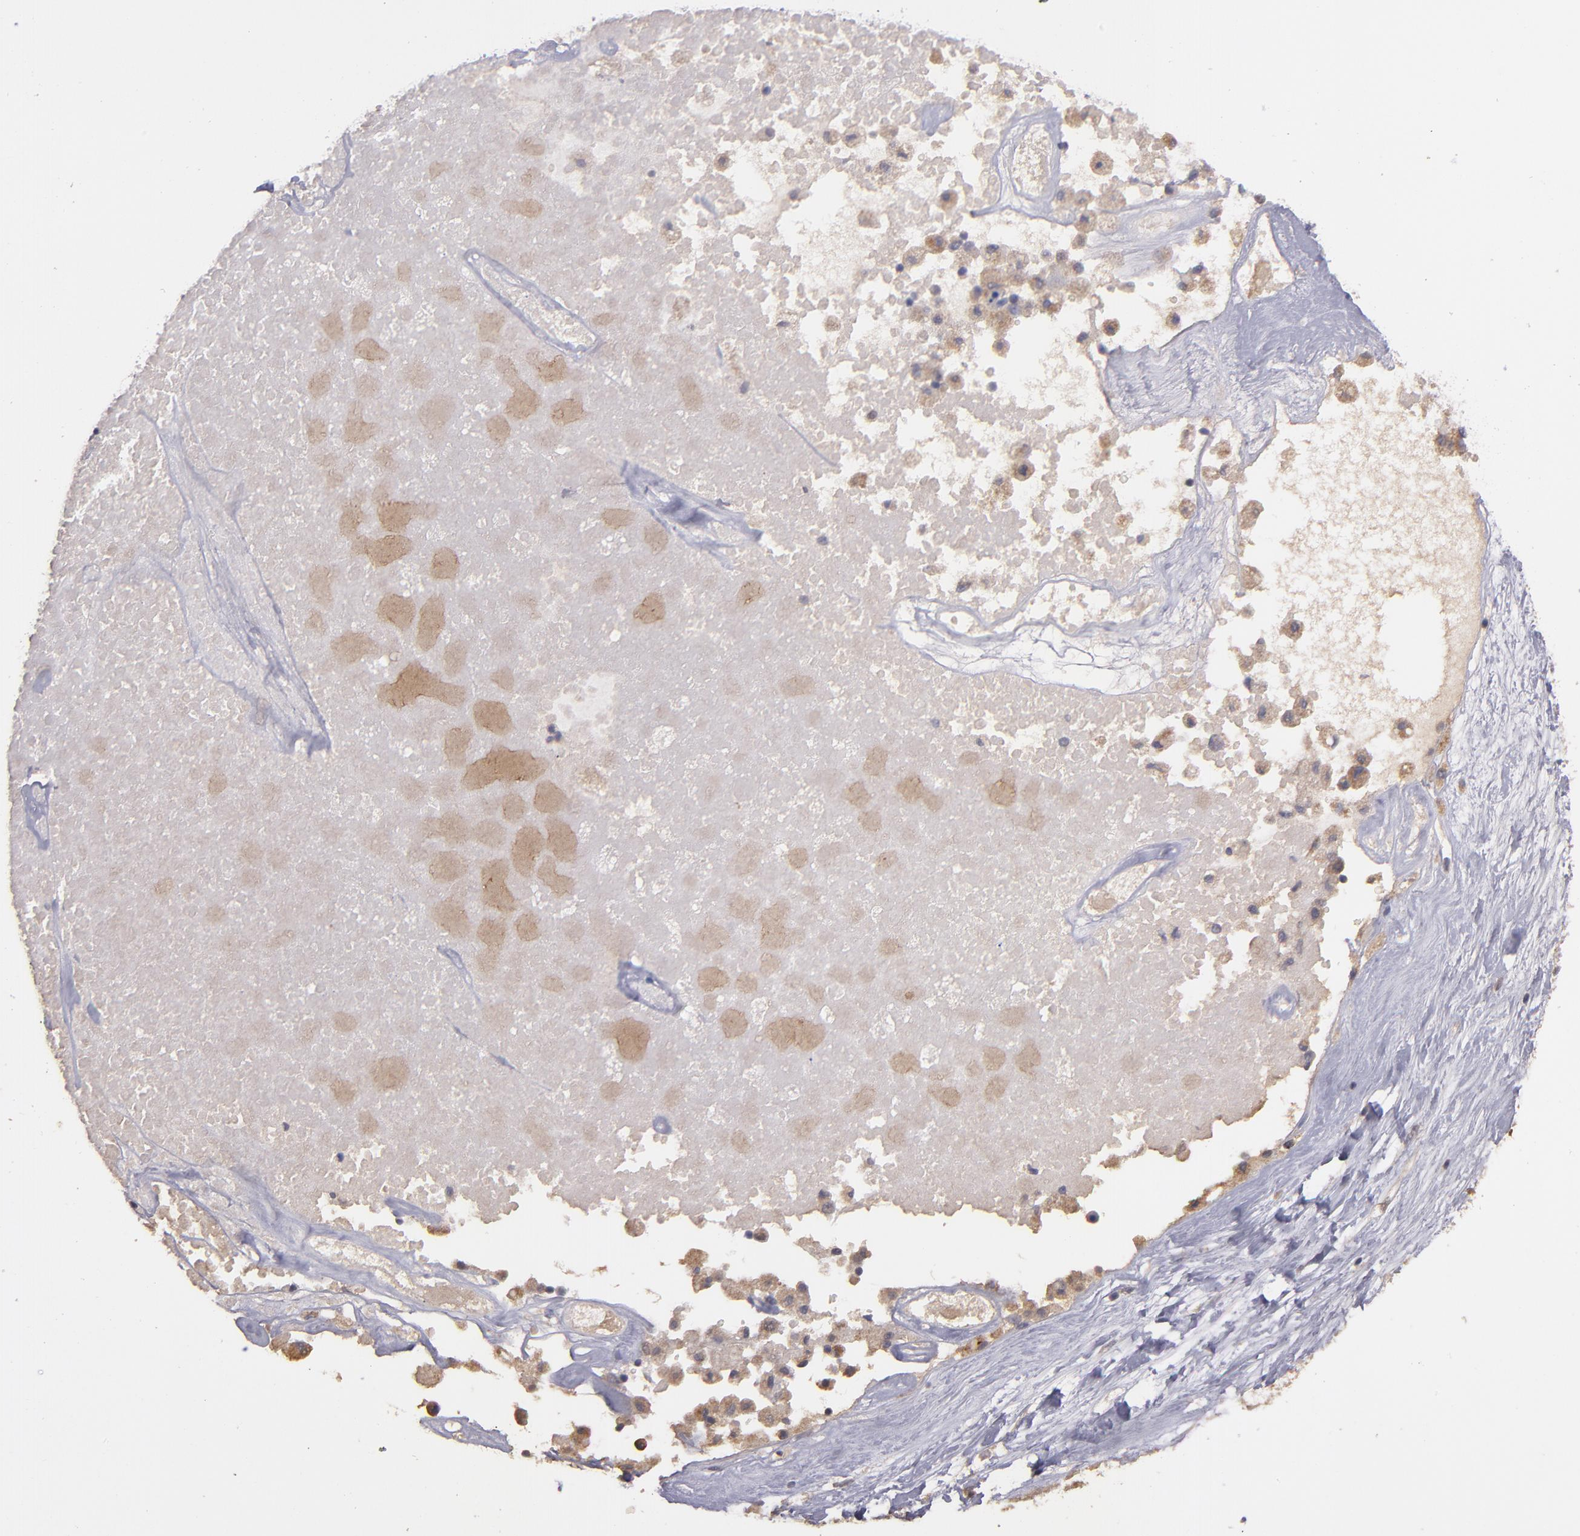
{"staining": {"intensity": "weak", "quantity": "25%-75%", "location": "cytoplasmic/membranous"}, "tissue": "ovarian cancer", "cell_type": "Tumor cells", "image_type": "cancer", "snomed": [{"axis": "morphology", "description": "Cystadenocarcinoma, serous, NOS"}, {"axis": "topography", "description": "Ovary"}], "caption": "This image displays IHC staining of ovarian cancer, with low weak cytoplasmic/membranous expression in about 25%-75% of tumor cells.", "gene": "GNAZ", "patient": {"sex": "female", "age": 66}}